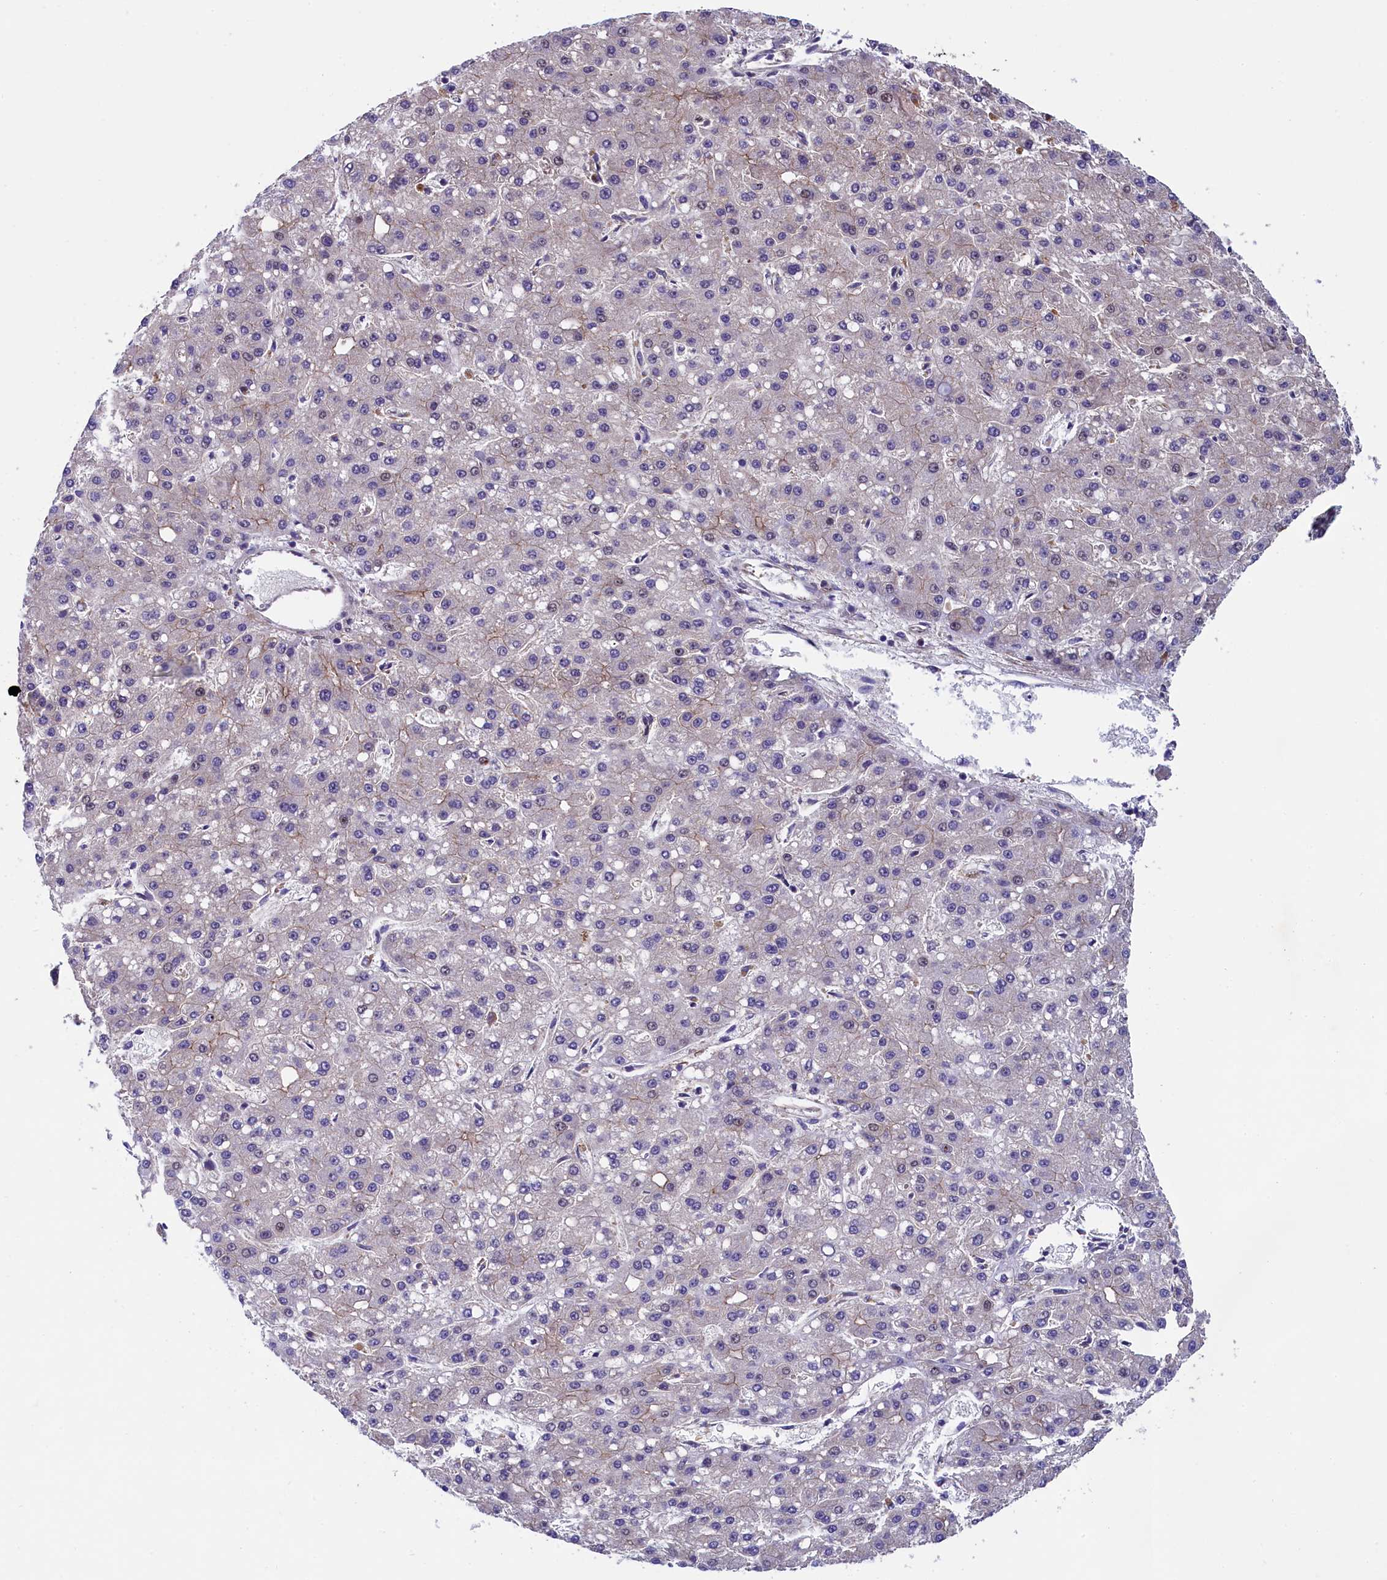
{"staining": {"intensity": "negative", "quantity": "none", "location": "none"}, "tissue": "liver cancer", "cell_type": "Tumor cells", "image_type": "cancer", "snomed": [{"axis": "morphology", "description": "Carcinoma, Hepatocellular, NOS"}, {"axis": "topography", "description": "Liver"}], "caption": "A high-resolution micrograph shows immunohistochemistry staining of hepatocellular carcinoma (liver), which shows no significant positivity in tumor cells.", "gene": "ARL14EP", "patient": {"sex": "male", "age": 67}}